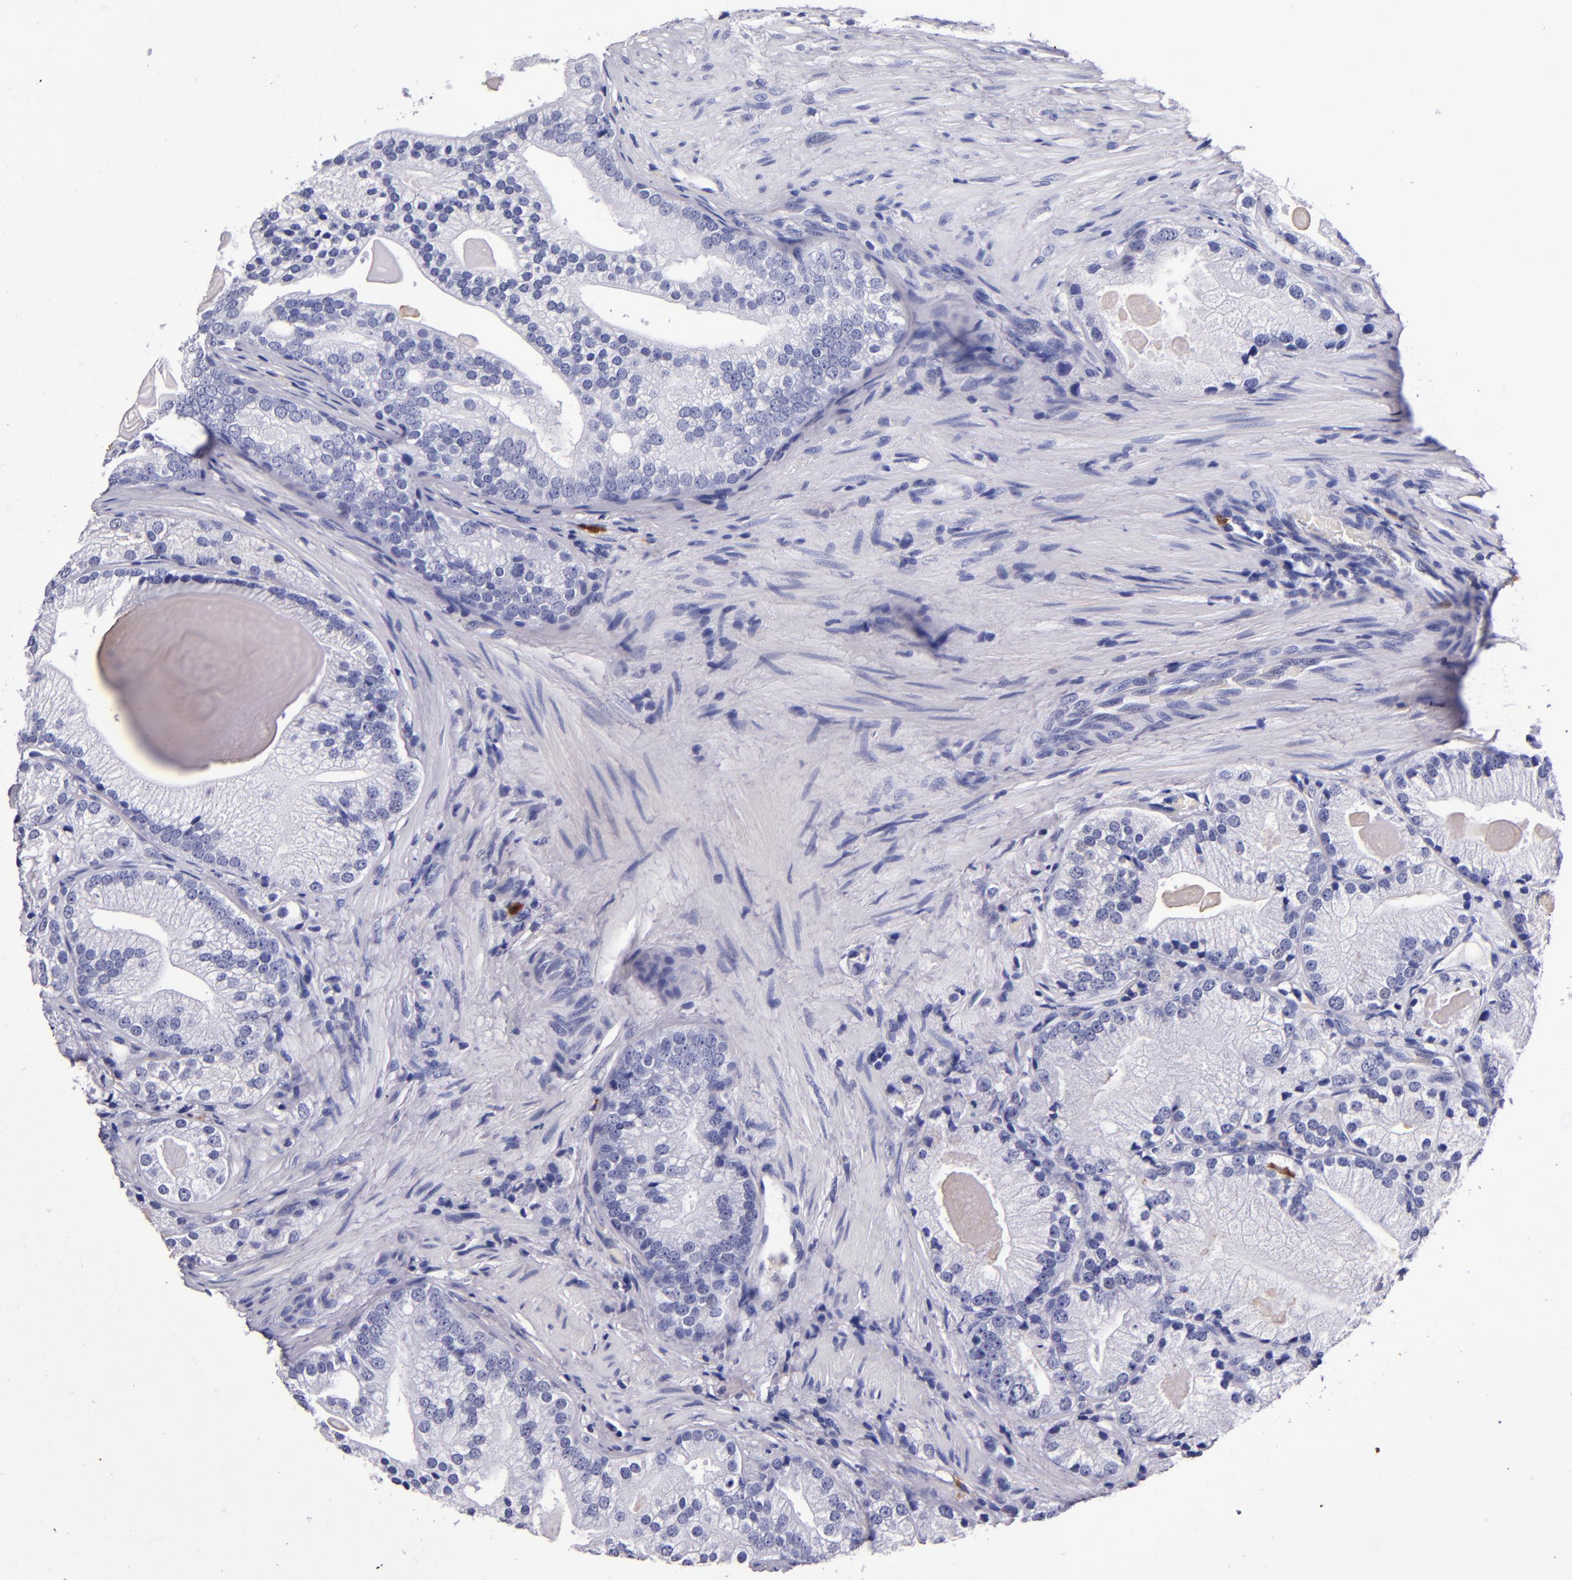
{"staining": {"intensity": "negative", "quantity": "none", "location": "none"}, "tissue": "prostate cancer", "cell_type": "Tumor cells", "image_type": "cancer", "snomed": [{"axis": "morphology", "description": "Adenocarcinoma, Low grade"}, {"axis": "topography", "description": "Prostate"}], "caption": "The histopathology image demonstrates no significant staining in tumor cells of prostate low-grade adenocarcinoma. (Brightfield microscopy of DAB (3,3'-diaminobenzidine) immunohistochemistry at high magnification).", "gene": "S100A8", "patient": {"sex": "male", "age": 69}}